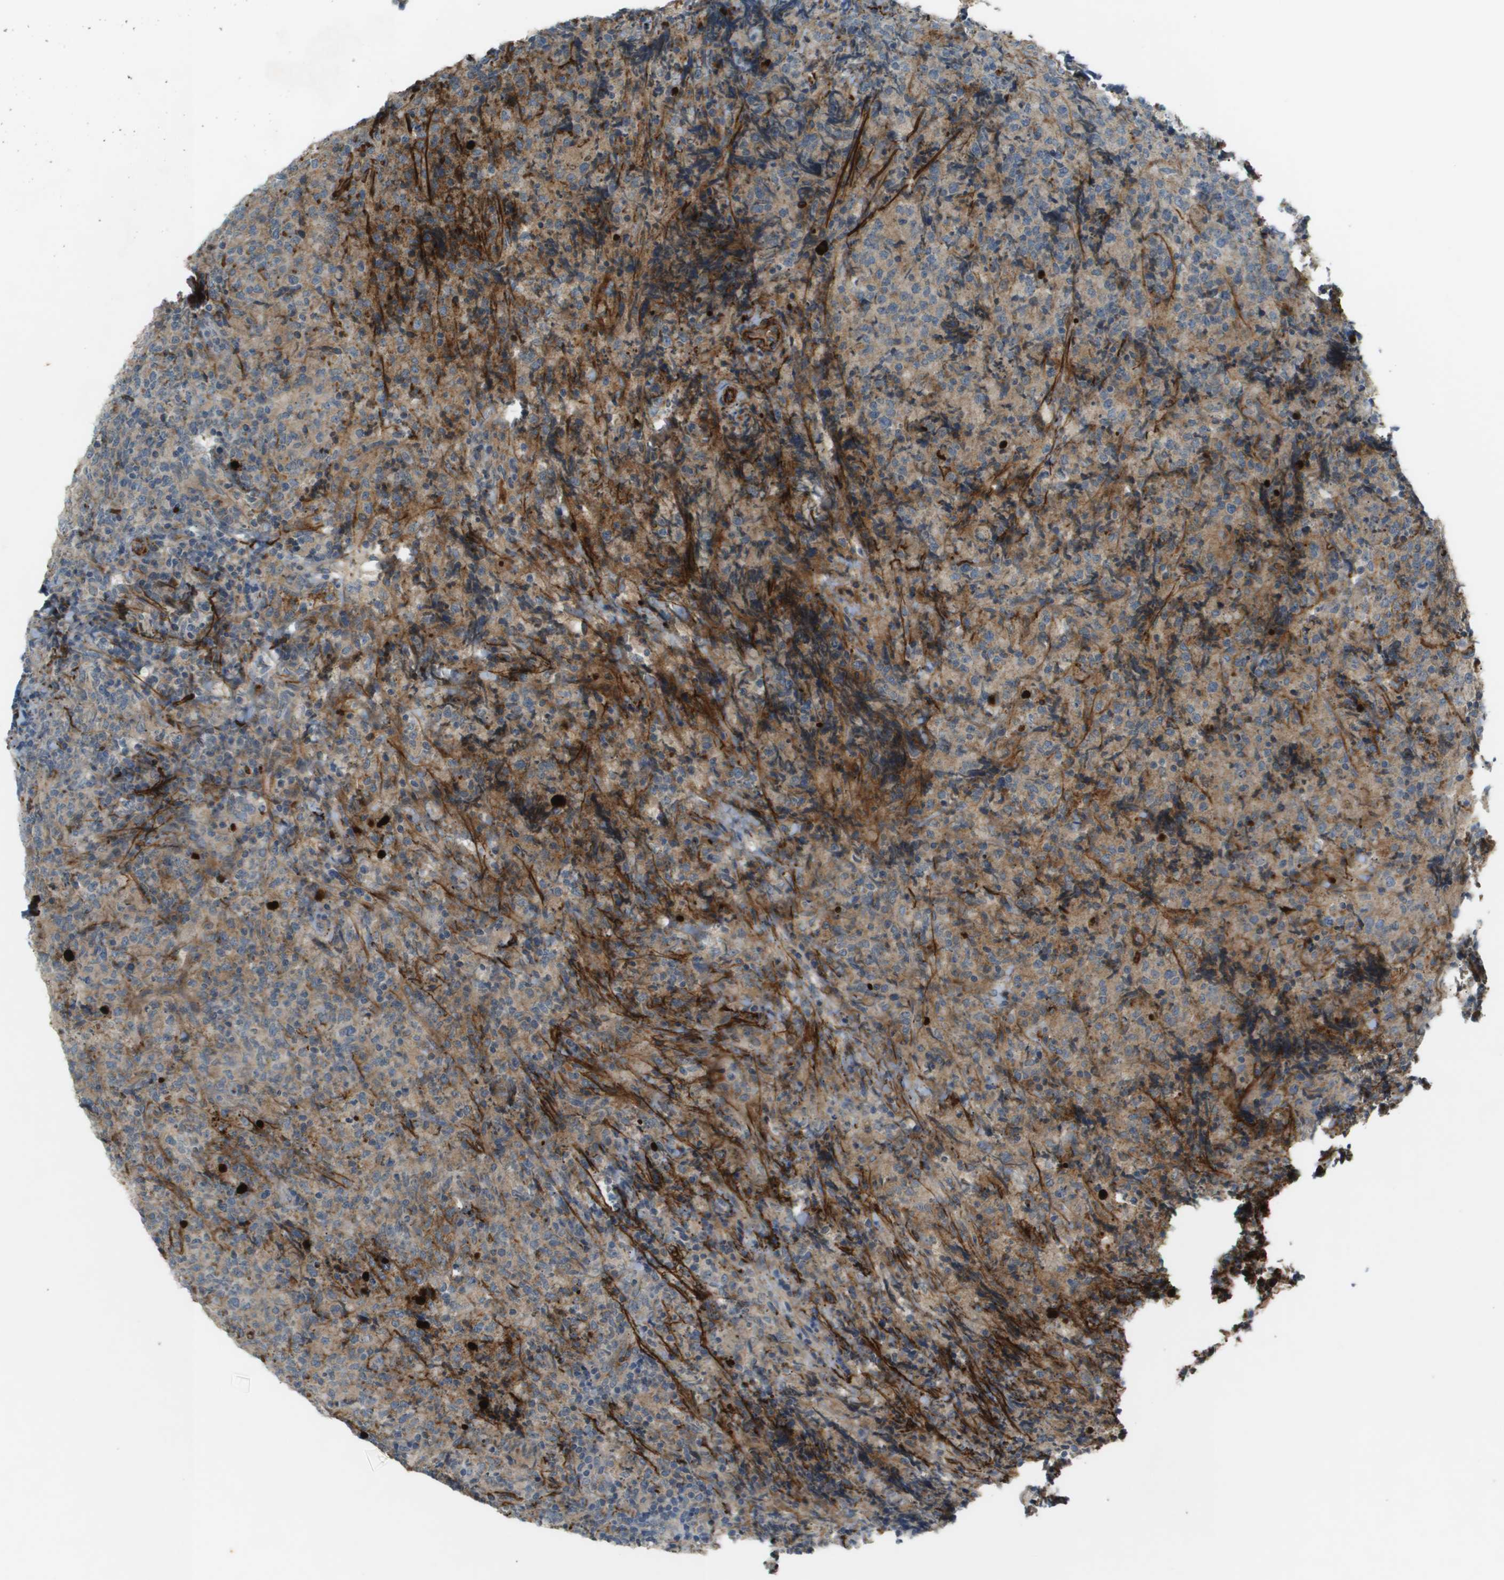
{"staining": {"intensity": "weak", "quantity": "<25%", "location": "cytoplasmic/membranous"}, "tissue": "lymphoma", "cell_type": "Tumor cells", "image_type": "cancer", "snomed": [{"axis": "morphology", "description": "Malignant lymphoma, non-Hodgkin's type, High grade"}, {"axis": "topography", "description": "Tonsil"}], "caption": "High power microscopy micrograph of an IHC histopathology image of lymphoma, revealing no significant staining in tumor cells.", "gene": "VTN", "patient": {"sex": "female", "age": 36}}